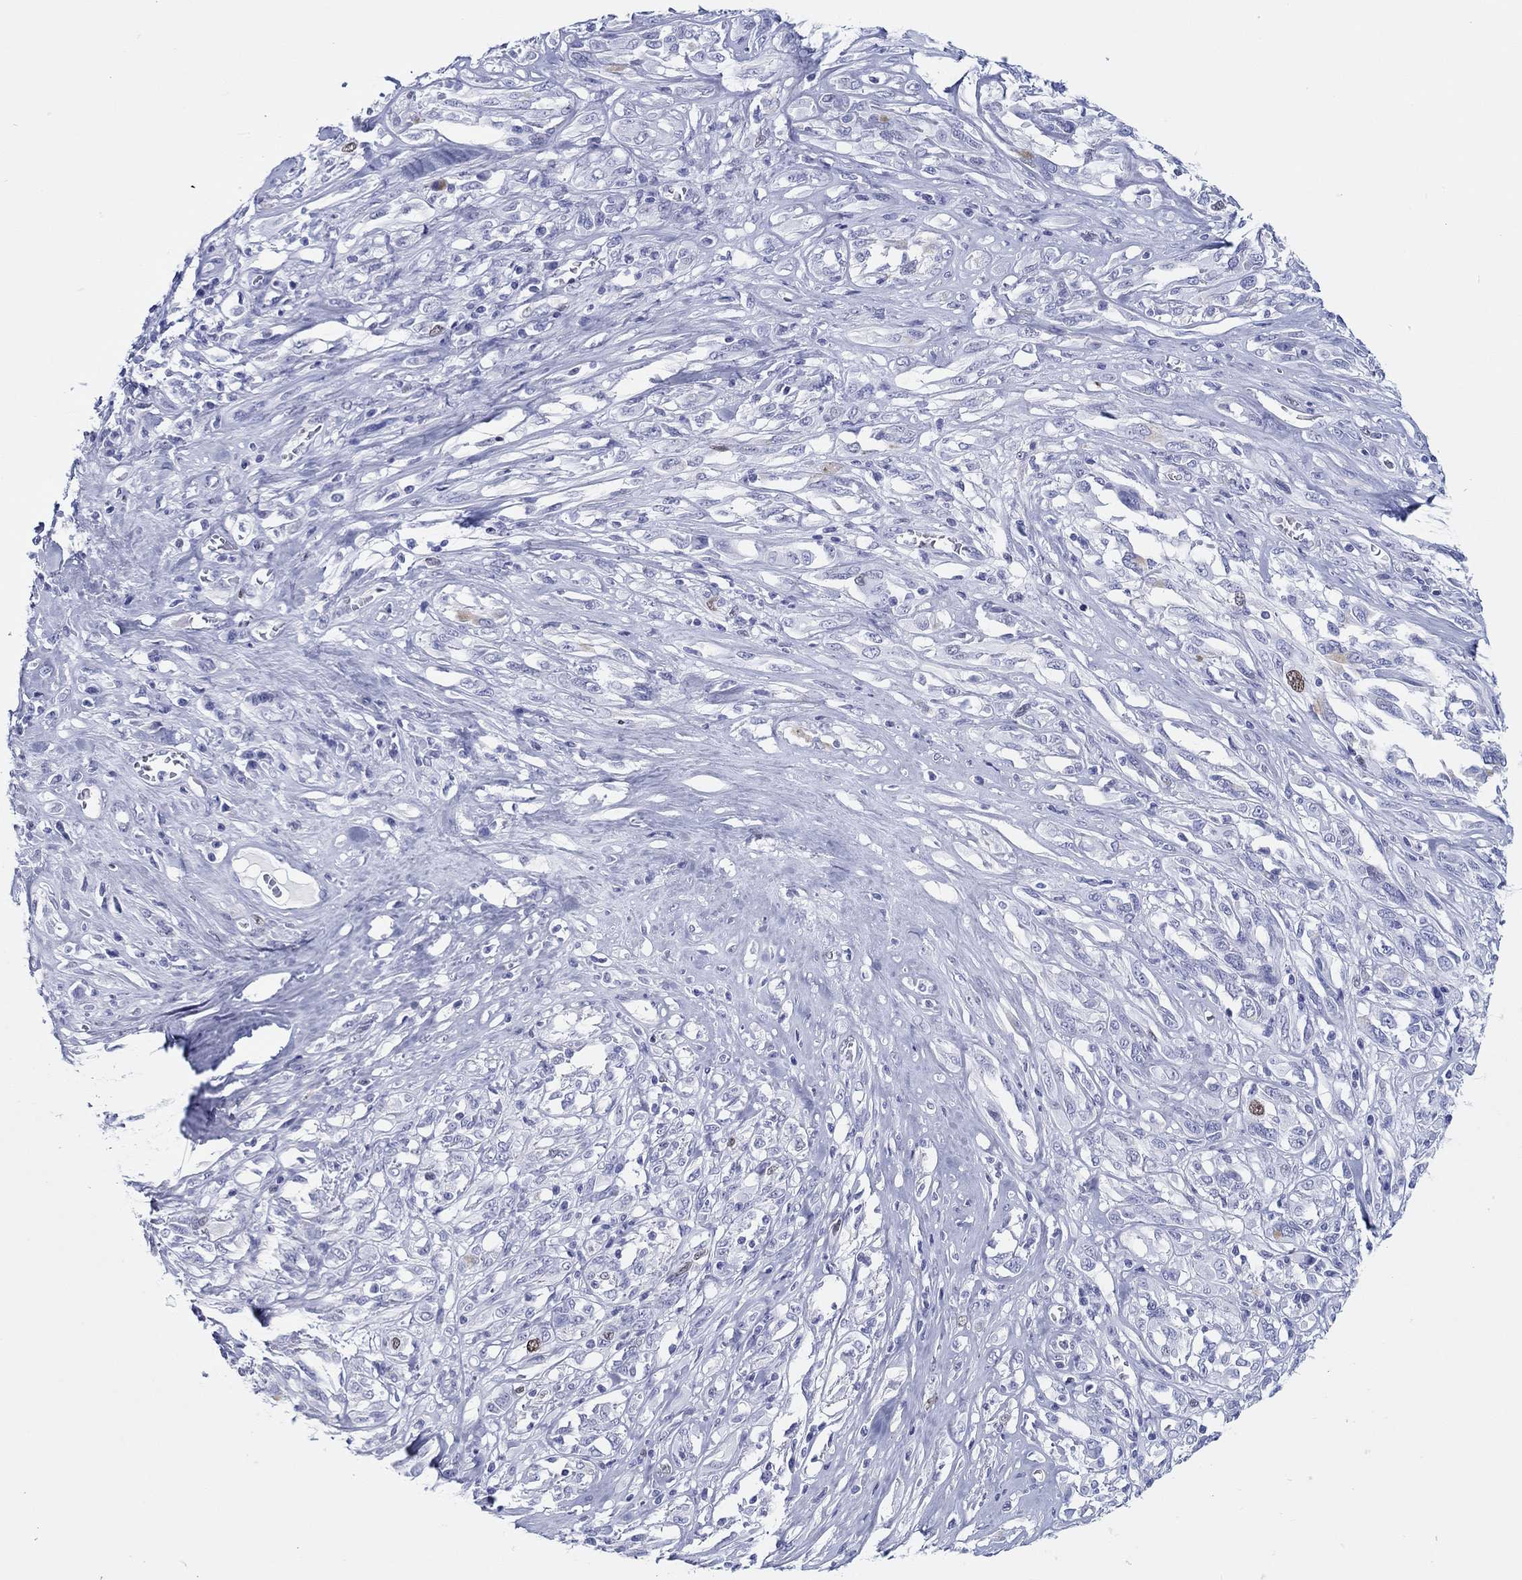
{"staining": {"intensity": "negative", "quantity": "none", "location": "none"}, "tissue": "melanoma", "cell_type": "Tumor cells", "image_type": "cancer", "snomed": [{"axis": "morphology", "description": "Malignant melanoma, NOS"}, {"axis": "topography", "description": "Skin"}], "caption": "The immunohistochemistry (IHC) micrograph has no significant positivity in tumor cells of melanoma tissue. (Brightfield microscopy of DAB immunohistochemistry at high magnification).", "gene": "H1-1", "patient": {"sex": "female", "age": 91}}